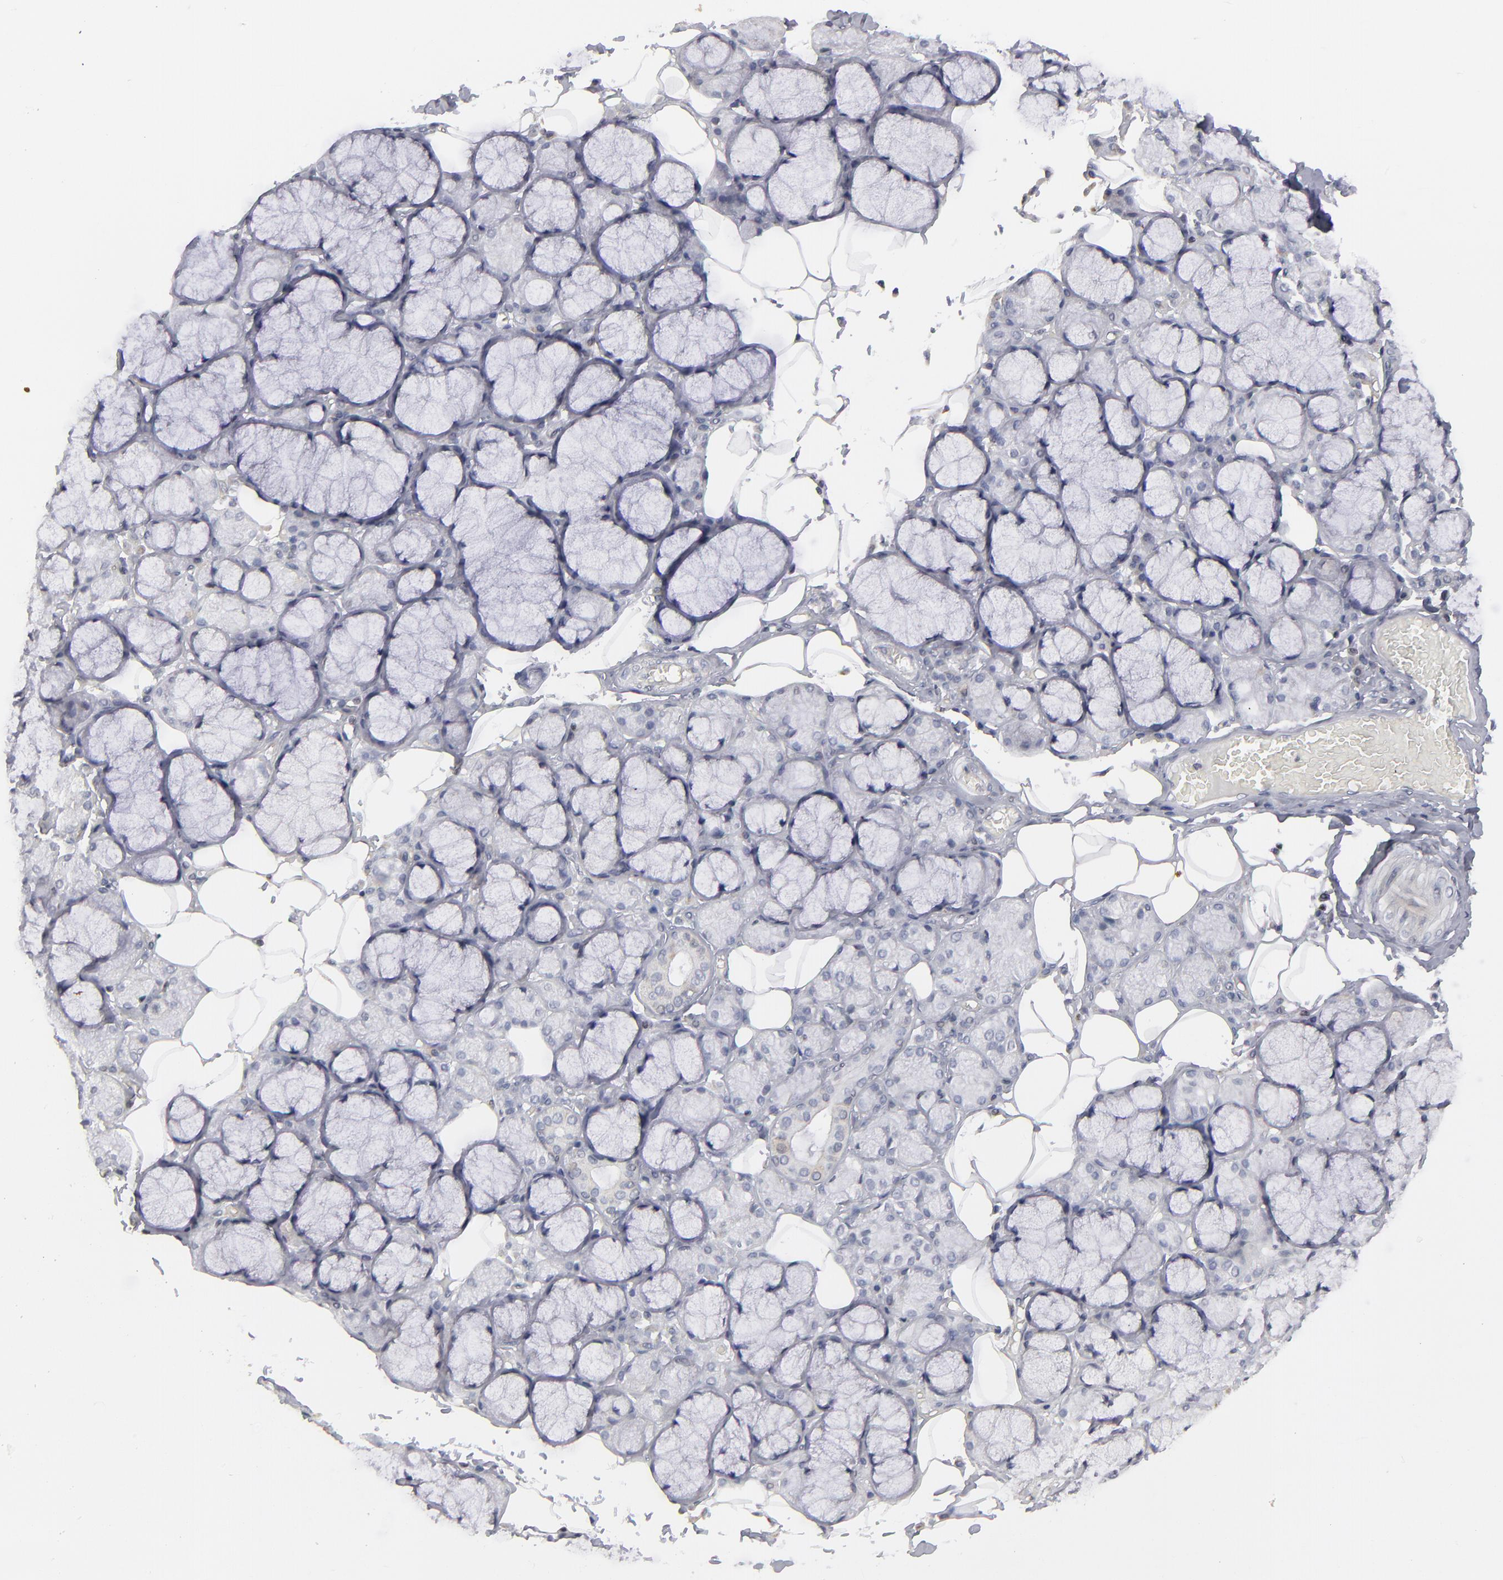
{"staining": {"intensity": "negative", "quantity": "none", "location": "none"}, "tissue": "salivary gland", "cell_type": "Glandular cells", "image_type": "normal", "snomed": [{"axis": "morphology", "description": "Normal tissue, NOS"}, {"axis": "topography", "description": "Skeletal muscle"}, {"axis": "topography", "description": "Oral tissue"}, {"axis": "topography", "description": "Salivary gland"}, {"axis": "topography", "description": "Peripheral nerve tissue"}], "caption": "This is an immunohistochemistry (IHC) image of normal human salivary gland. There is no positivity in glandular cells.", "gene": "ODF2", "patient": {"sex": "male", "age": 54}}